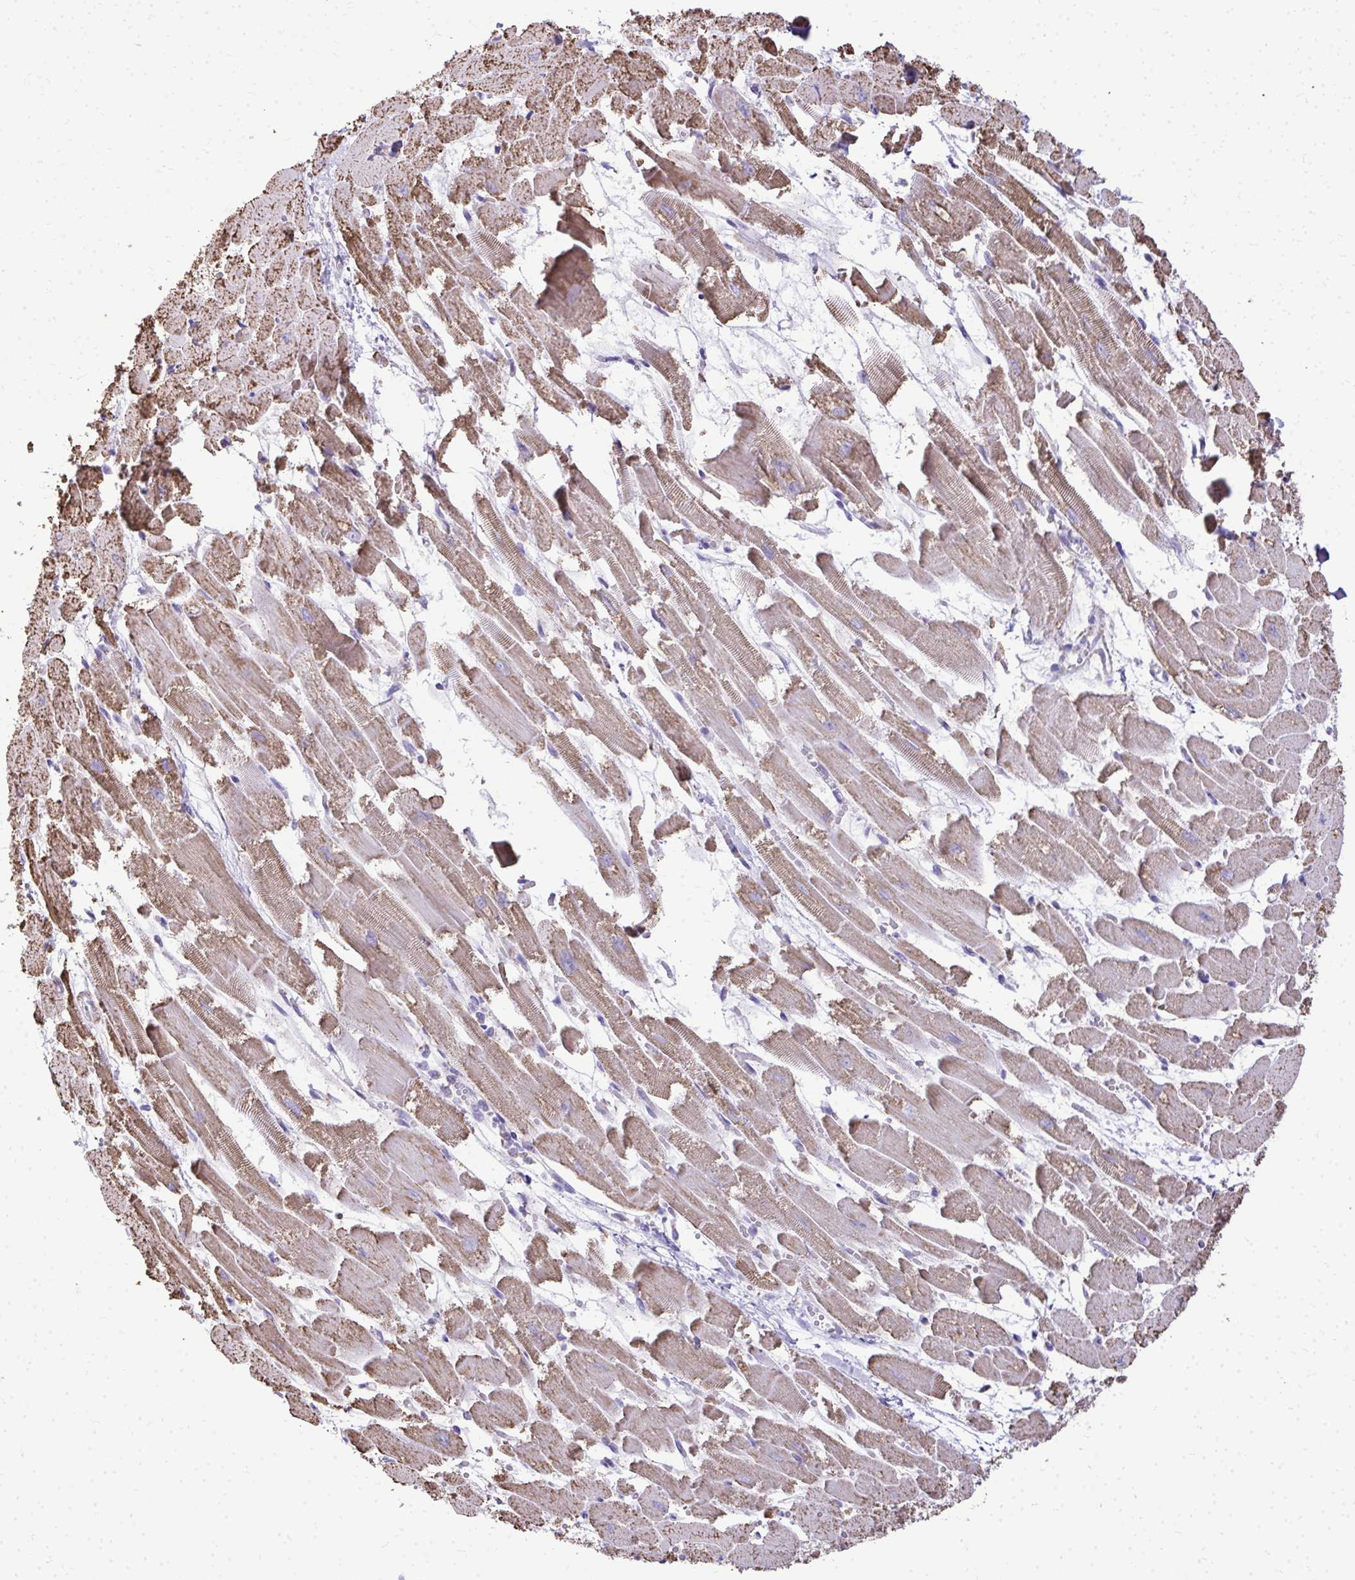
{"staining": {"intensity": "moderate", "quantity": ">75%", "location": "cytoplasmic/membranous"}, "tissue": "heart muscle", "cell_type": "Cardiomyocytes", "image_type": "normal", "snomed": [{"axis": "morphology", "description": "Normal tissue, NOS"}, {"axis": "topography", "description": "Heart"}], "caption": "IHC staining of normal heart muscle, which shows medium levels of moderate cytoplasmic/membranous staining in about >75% of cardiomyocytes indicating moderate cytoplasmic/membranous protein expression. The staining was performed using DAB (3,3'-diaminobenzidine) (brown) for protein detection and nuclei were counterstained in hematoxylin (blue).", "gene": "MPZL2", "patient": {"sex": "female", "age": 52}}